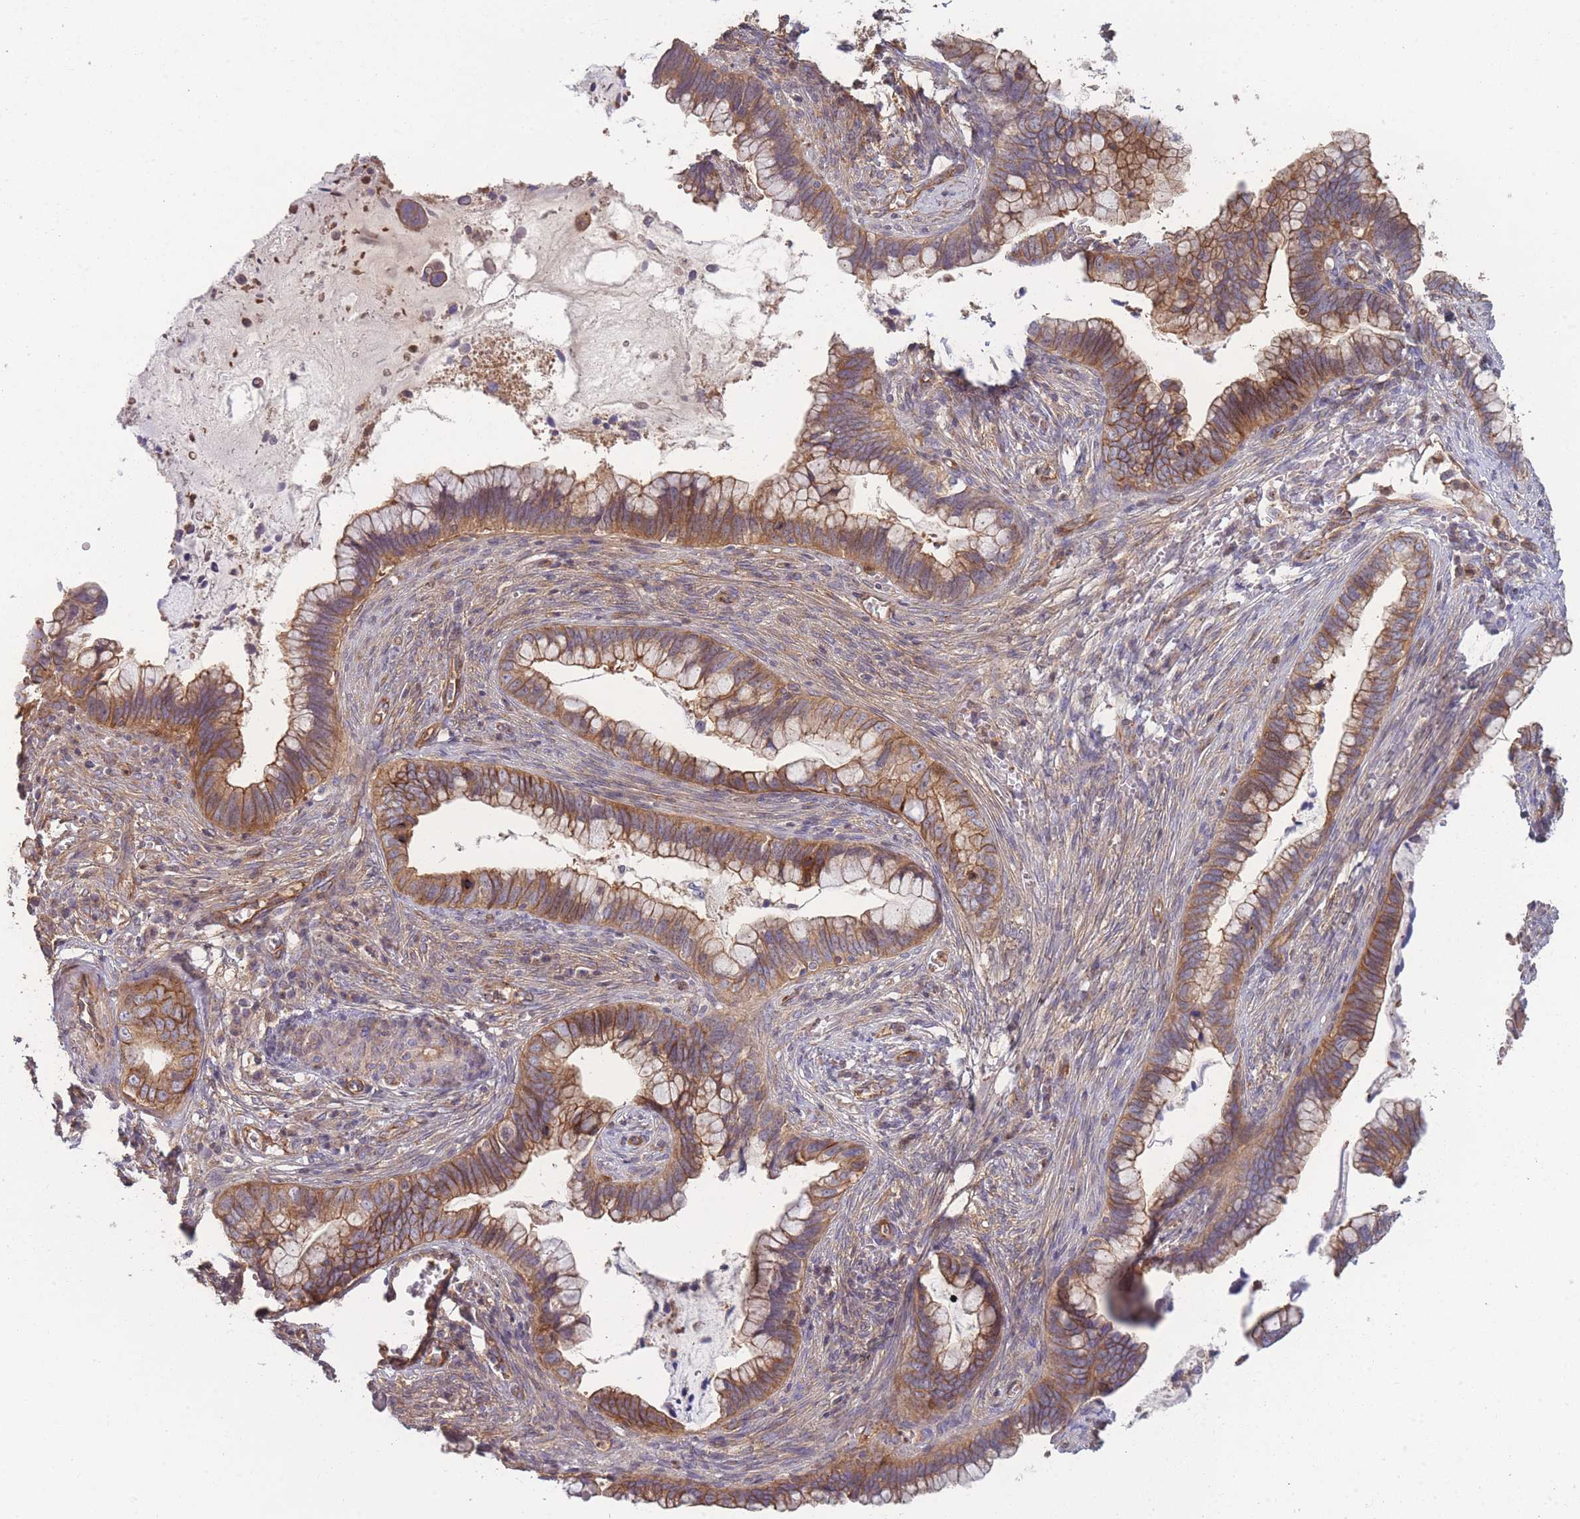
{"staining": {"intensity": "moderate", "quantity": ">75%", "location": "cytoplasmic/membranous"}, "tissue": "cervical cancer", "cell_type": "Tumor cells", "image_type": "cancer", "snomed": [{"axis": "morphology", "description": "Adenocarcinoma, NOS"}, {"axis": "topography", "description": "Cervix"}], "caption": "This is an image of IHC staining of adenocarcinoma (cervical), which shows moderate staining in the cytoplasmic/membranous of tumor cells.", "gene": "STEAP3", "patient": {"sex": "female", "age": 44}}